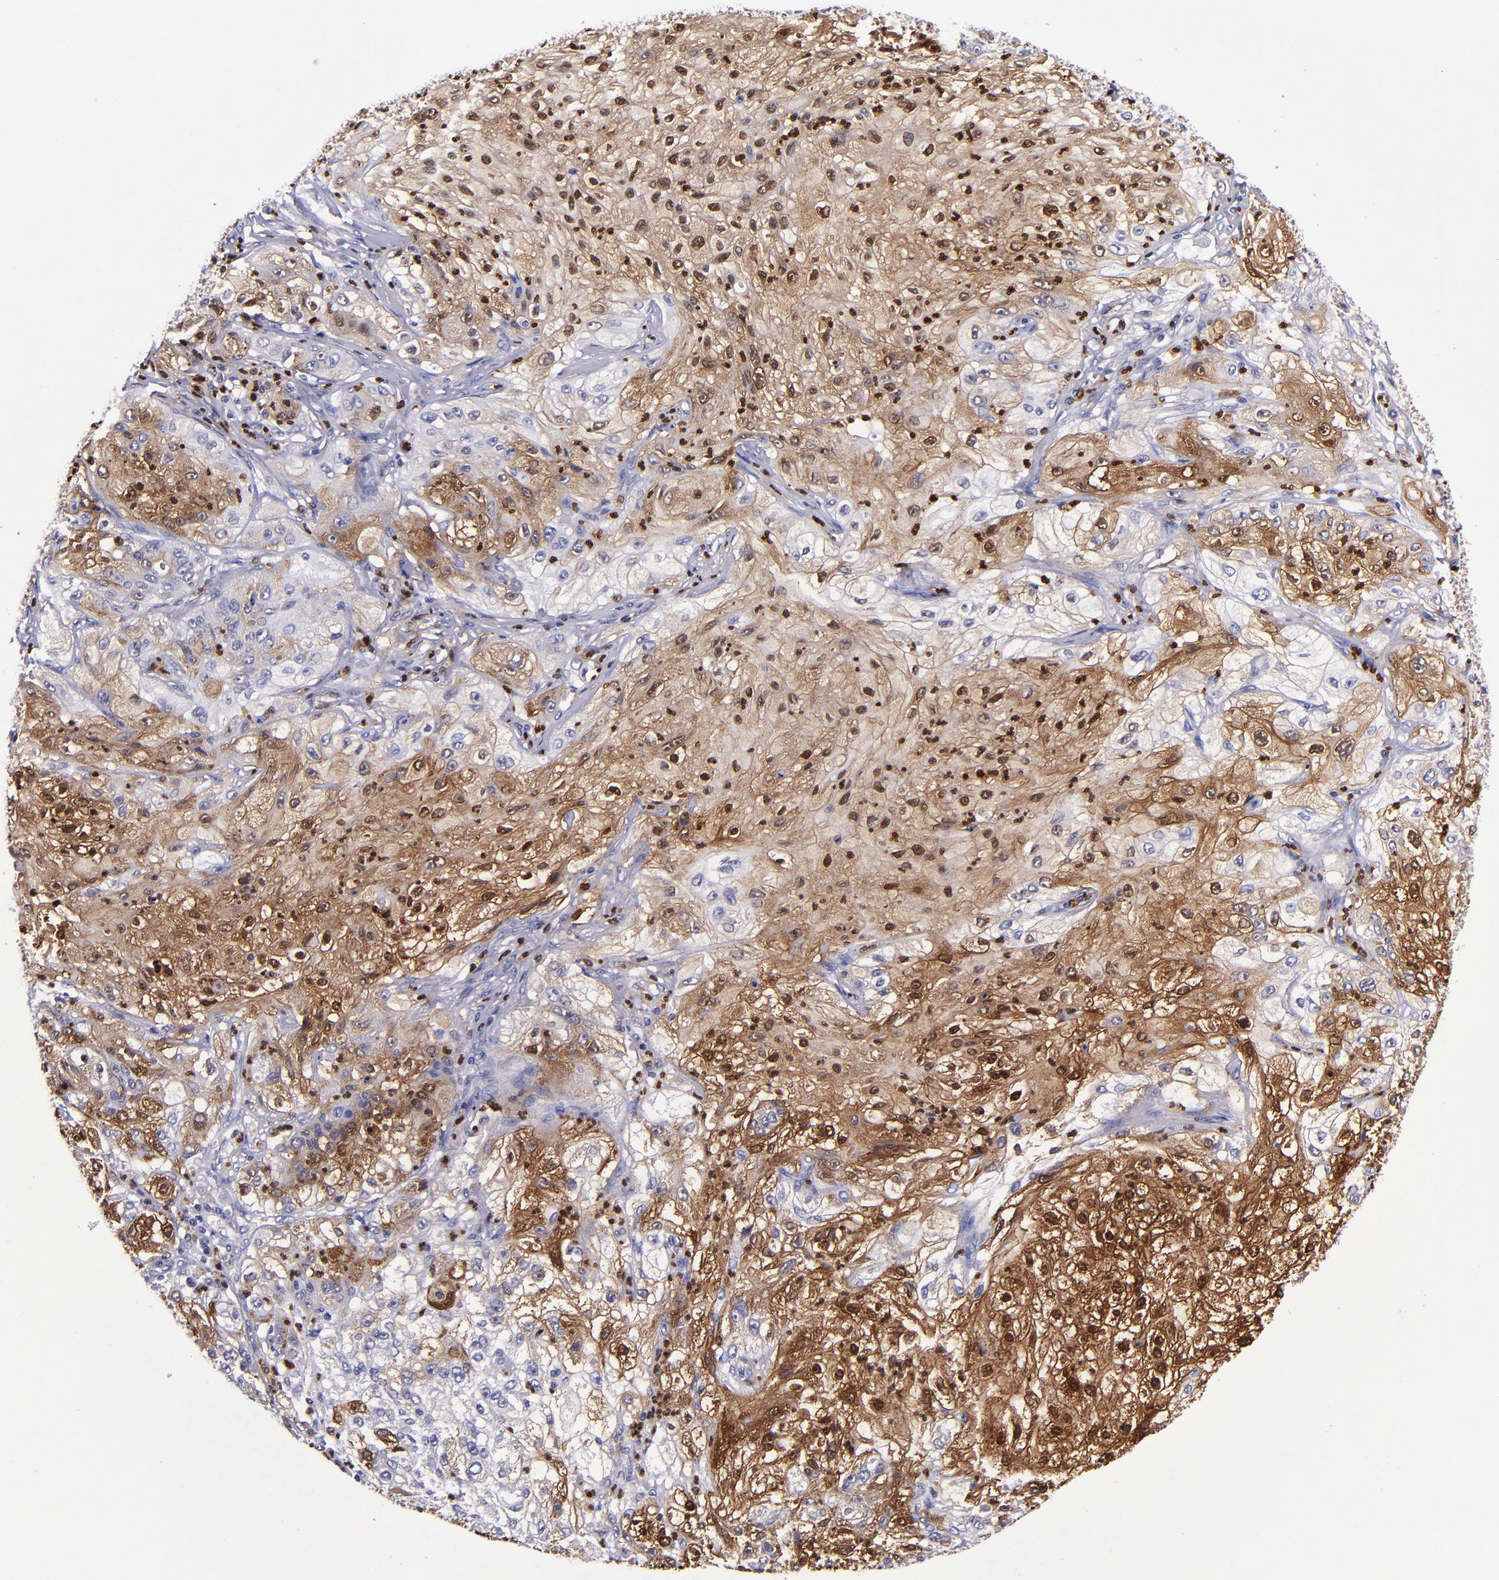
{"staining": {"intensity": "strong", "quantity": ">75%", "location": "cytoplasmic/membranous,nuclear"}, "tissue": "lung cancer", "cell_type": "Tumor cells", "image_type": "cancer", "snomed": [{"axis": "morphology", "description": "Inflammation, NOS"}, {"axis": "morphology", "description": "Squamous cell carcinoma, NOS"}, {"axis": "topography", "description": "Lymph node"}, {"axis": "topography", "description": "Soft tissue"}, {"axis": "topography", "description": "Lung"}], "caption": "DAB (3,3'-diaminobenzidine) immunohistochemical staining of squamous cell carcinoma (lung) shows strong cytoplasmic/membranous and nuclear protein expression in approximately >75% of tumor cells.", "gene": "S100A8", "patient": {"sex": "male", "age": 66}}